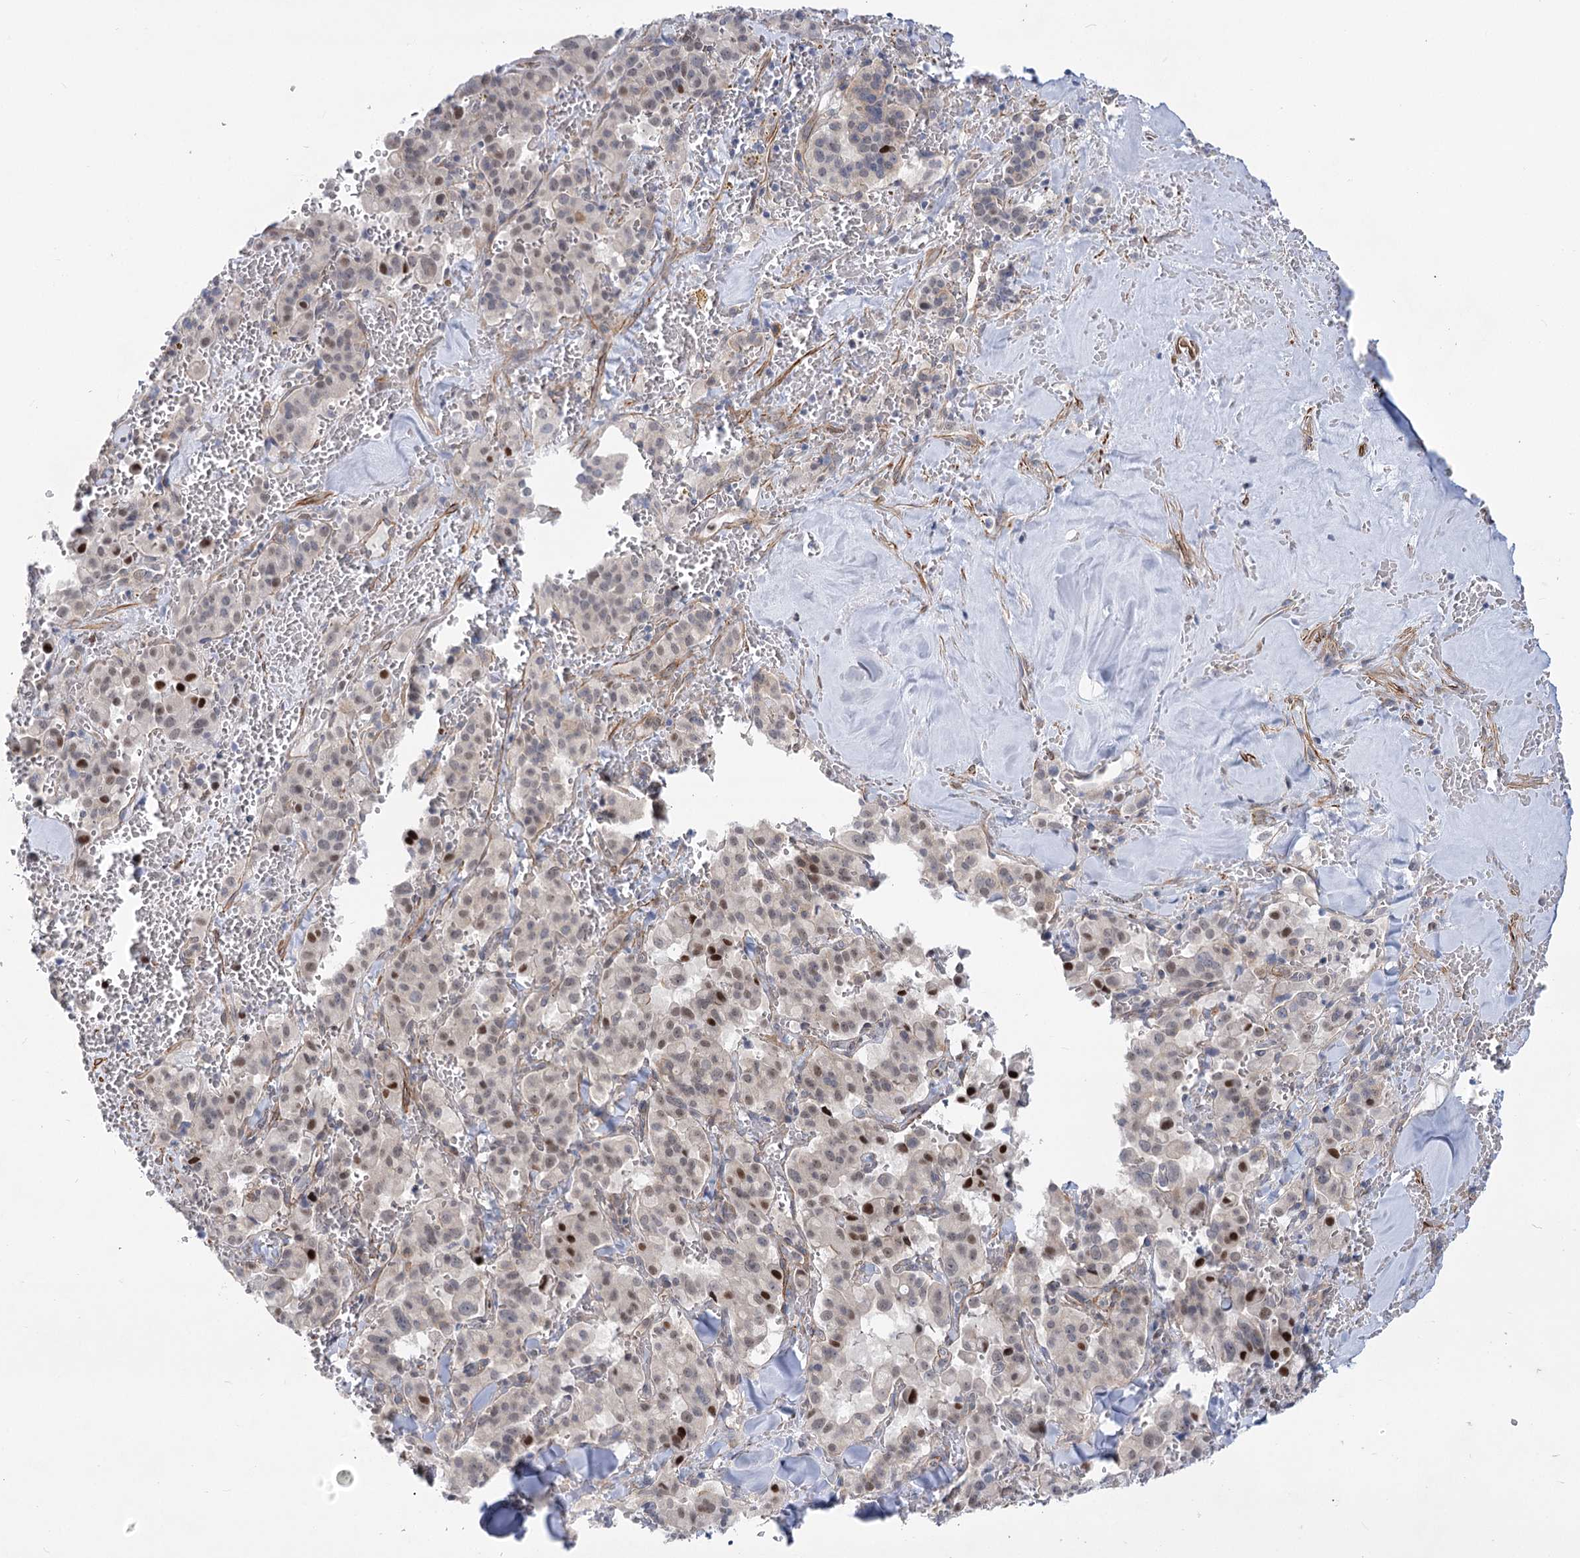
{"staining": {"intensity": "moderate", "quantity": "25%-75%", "location": "nuclear"}, "tissue": "pancreatic cancer", "cell_type": "Tumor cells", "image_type": "cancer", "snomed": [{"axis": "morphology", "description": "Adenocarcinoma, NOS"}, {"axis": "topography", "description": "Pancreas"}], "caption": "Pancreatic cancer (adenocarcinoma) tissue shows moderate nuclear positivity in about 25%-75% of tumor cells, visualized by immunohistochemistry.", "gene": "ARSI", "patient": {"sex": "male", "age": 65}}